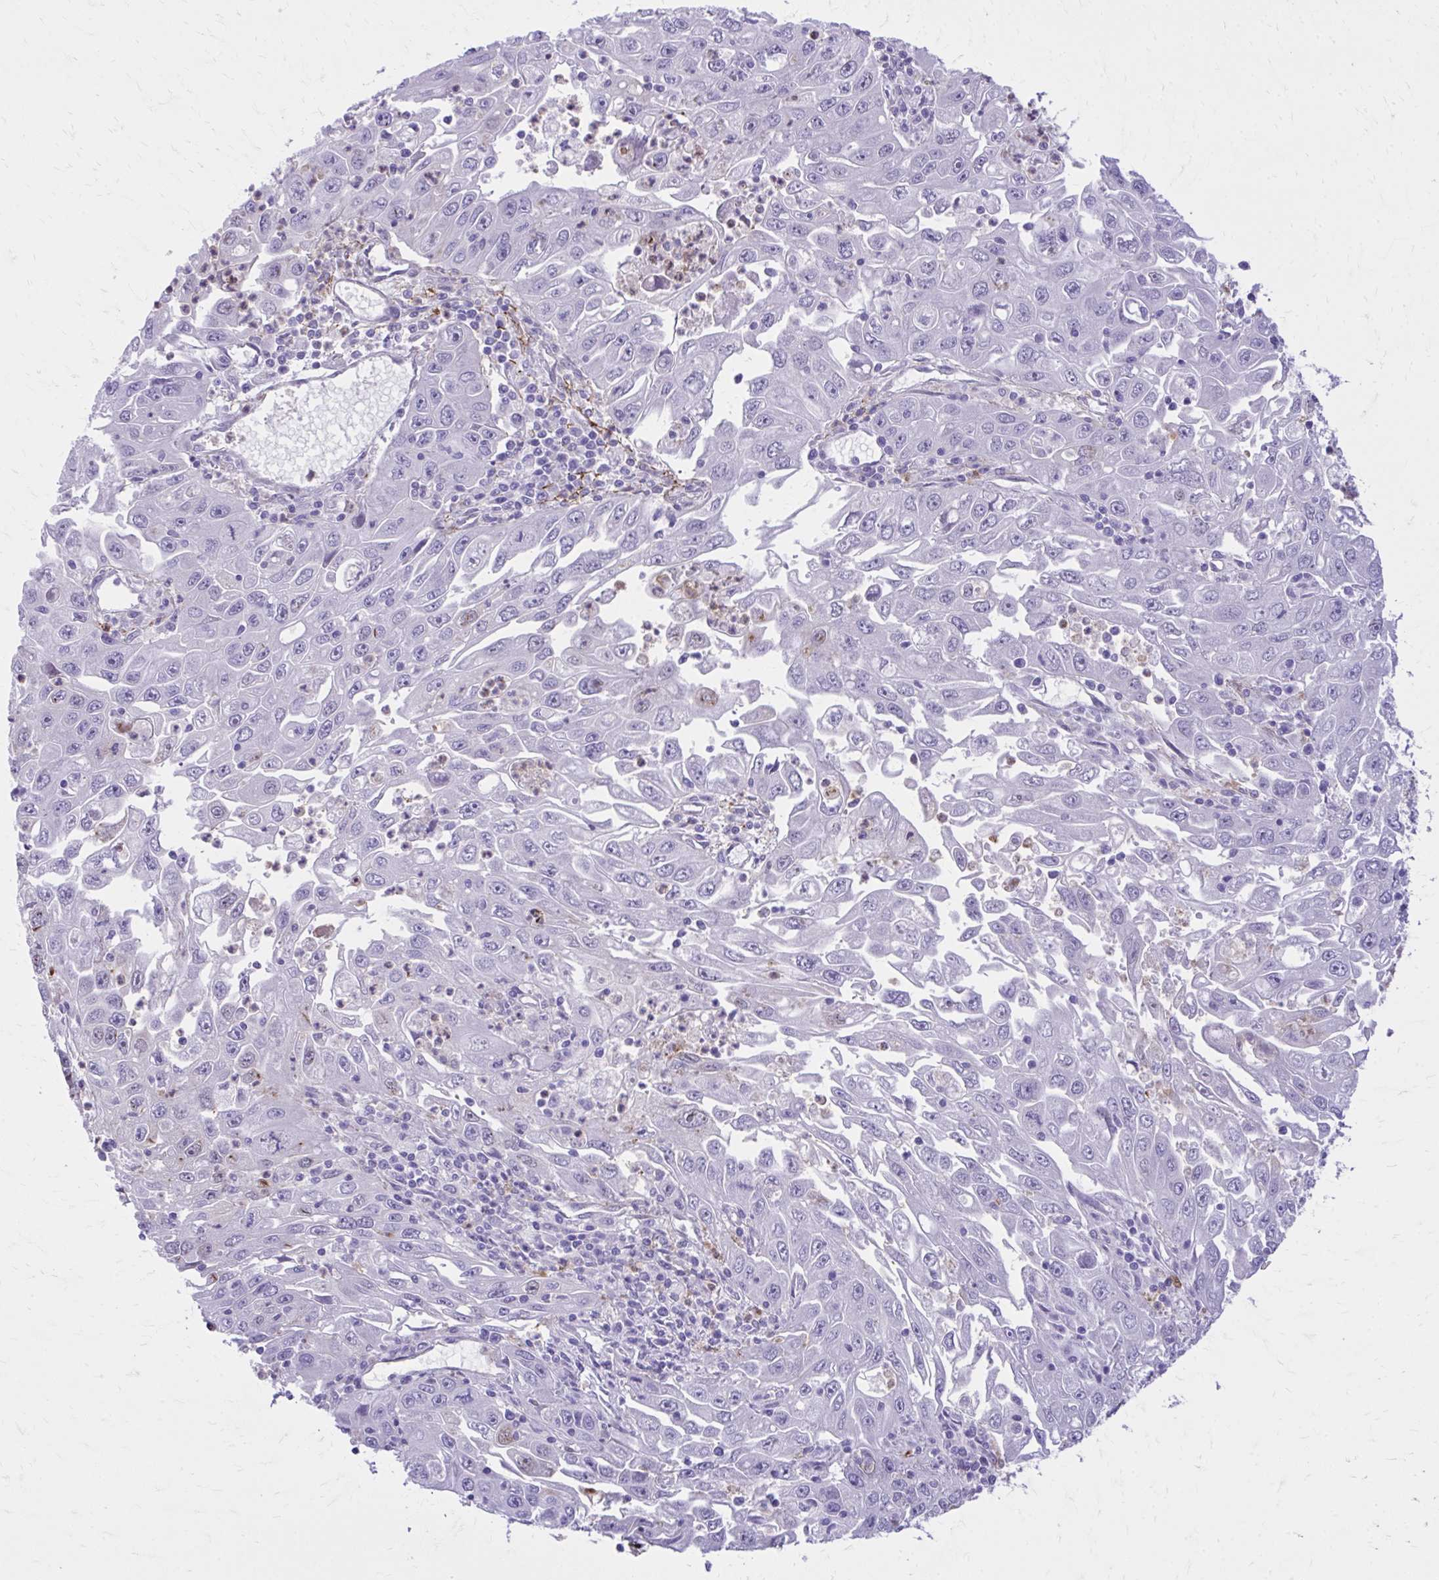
{"staining": {"intensity": "negative", "quantity": "none", "location": "none"}, "tissue": "endometrial cancer", "cell_type": "Tumor cells", "image_type": "cancer", "snomed": [{"axis": "morphology", "description": "Adenocarcinoma, NOS"}, {"axis": "topography", "description": "Uterus"}], "caption": "This micrograph is of endometrial cancer stained with immunohistochemistry to label a protein in brown with the nuclei are counter-stained blue. There is no expression in tumor cells. (DAB IHC, high magnification).", "gene": "ADAMTSL1", "patient": {"sex": "female", "age": 62}}